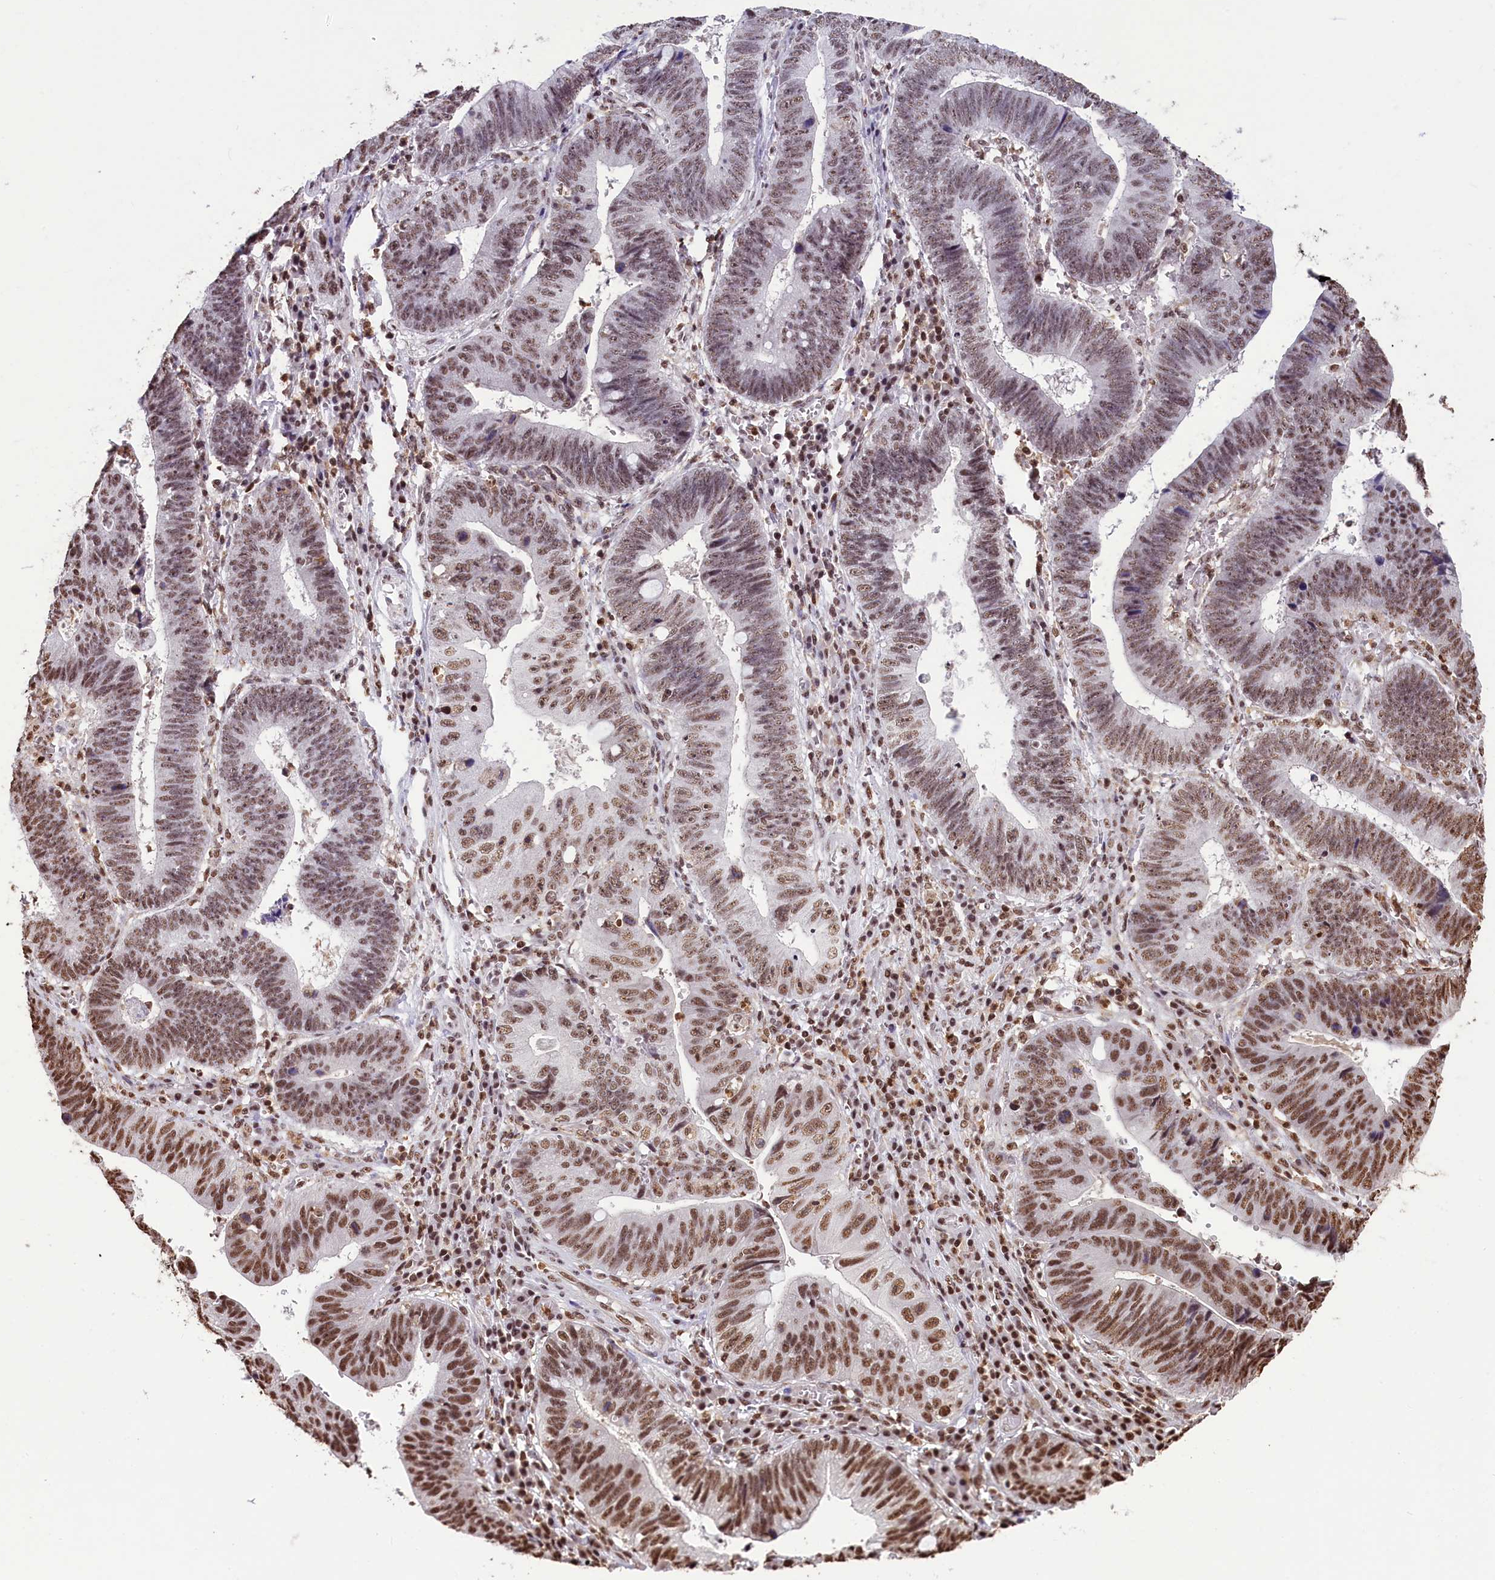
{"staining": {"intensity": "moderate", "quantity": ">75%", "location": "nuclear"}, "tissue": "stomach cancer", "cell_type": "Tumor cells", "image_type": "cancer", "snomed": [{"axis": "morphology", "description": "Adenocarcinoma, NOS"}, {"axis": "topography", "description": "Stomach"}], "caption": "The immunohistochemical stain labels moderate nuclear expression in tumor cells of stomach cancer (adenocarcinoma) tissue.", "gene": "SNRPD2", "patient": {"sex": "male", "age": 59}}